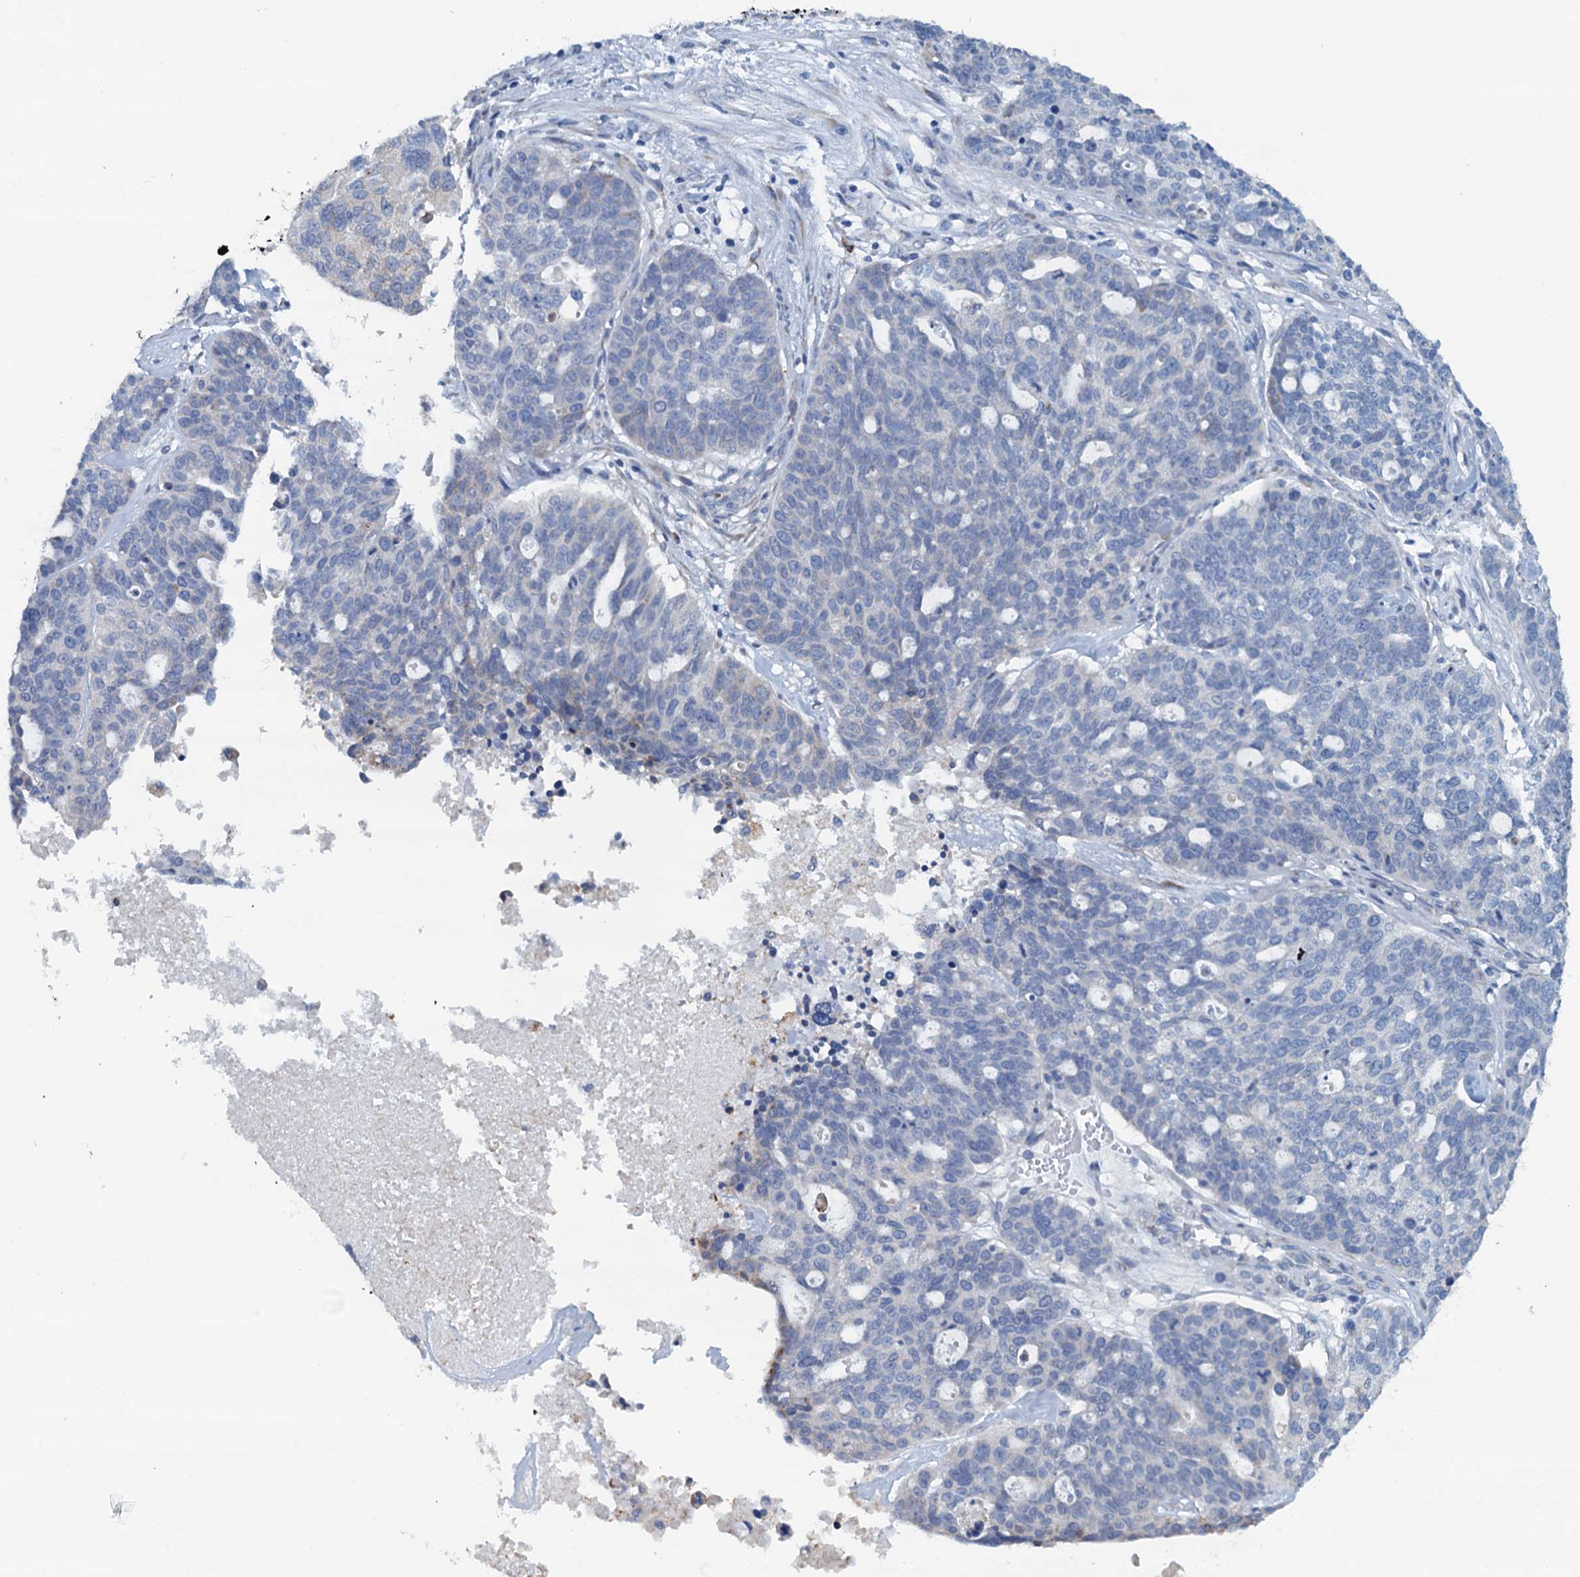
{"staining": {"intensity": "negative", "quantity": "none", "location": "none"}, "tissue": "ovarian cancer", "cell_type": "Tumor cells", "image_type": "cancer", "snomed": [{"axis": "morphology", "description": "Cystadenocarcinoma, serous, NOS"}, {"axis": "topography", "description": "Ovary"}], "caption": "The image shows no staining of tumor cells in ovarian serous cystadenocarcinoma.", "gene": "CBLIF", "patient": {"sex": "female", "age": 59}}